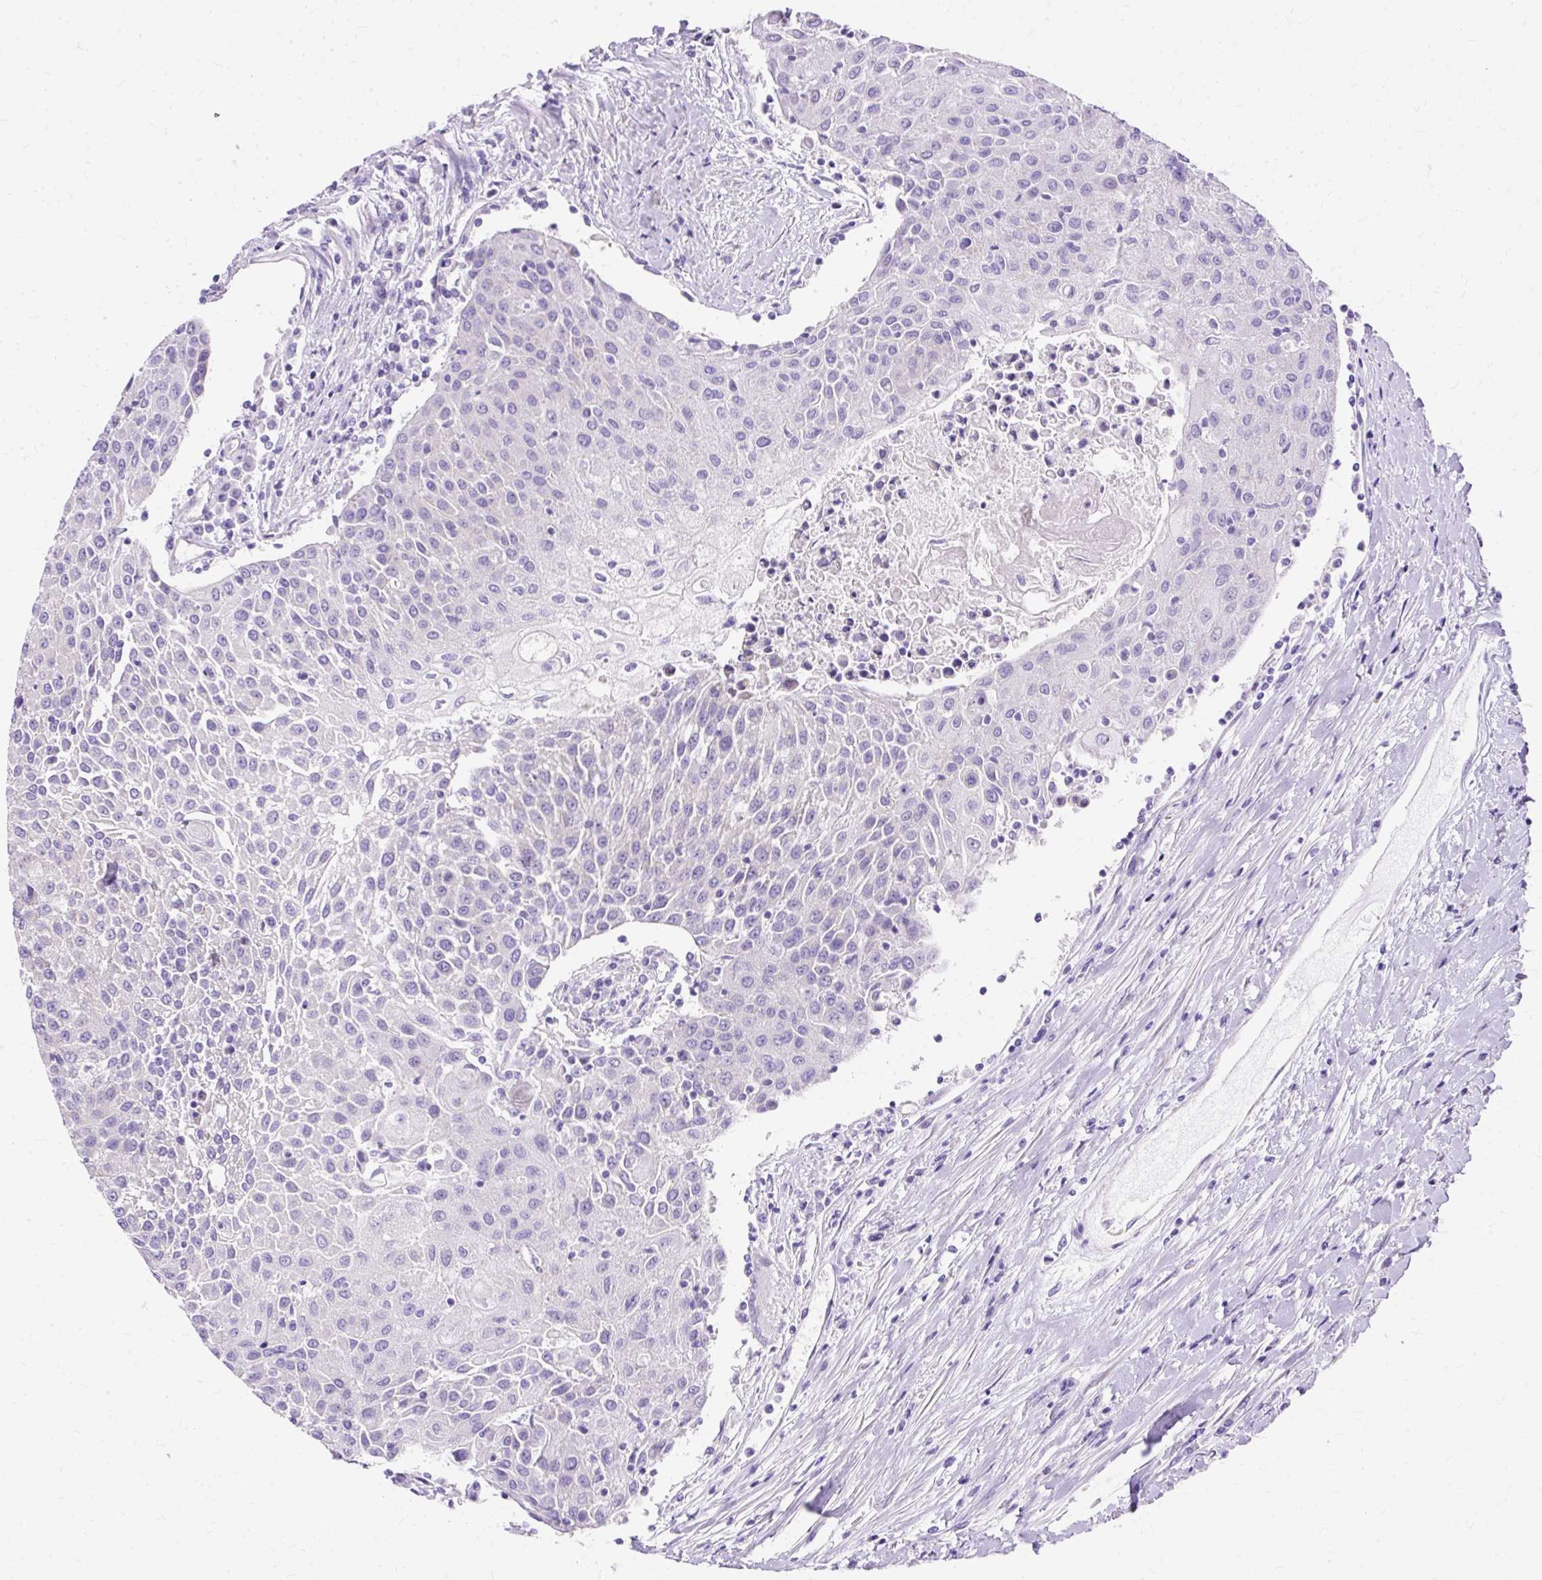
{"staining": {"intensity": "negative", "quantity": "none", "location": "none"}, "tissue": "urothelial cancer", "cell_type": "Tumor cells", "image_type": "cancer", "snomed": [{"axis": "morphology", "description": "Urothelial carcinoma, High grade"}, {"axis": "topography", "description": "Urinary bladder"}], "caption": "Photomicrograph shows no protein staining in tumor cells of urothelial cancer tissue. The staining was performed using DAB to visualize the protein expression in brown, while the nuclei were stained in blue with hematoxylin (Magnification: 20x).", "gene": "MYO6", "patient": {"sex": "female", "age": 85}}